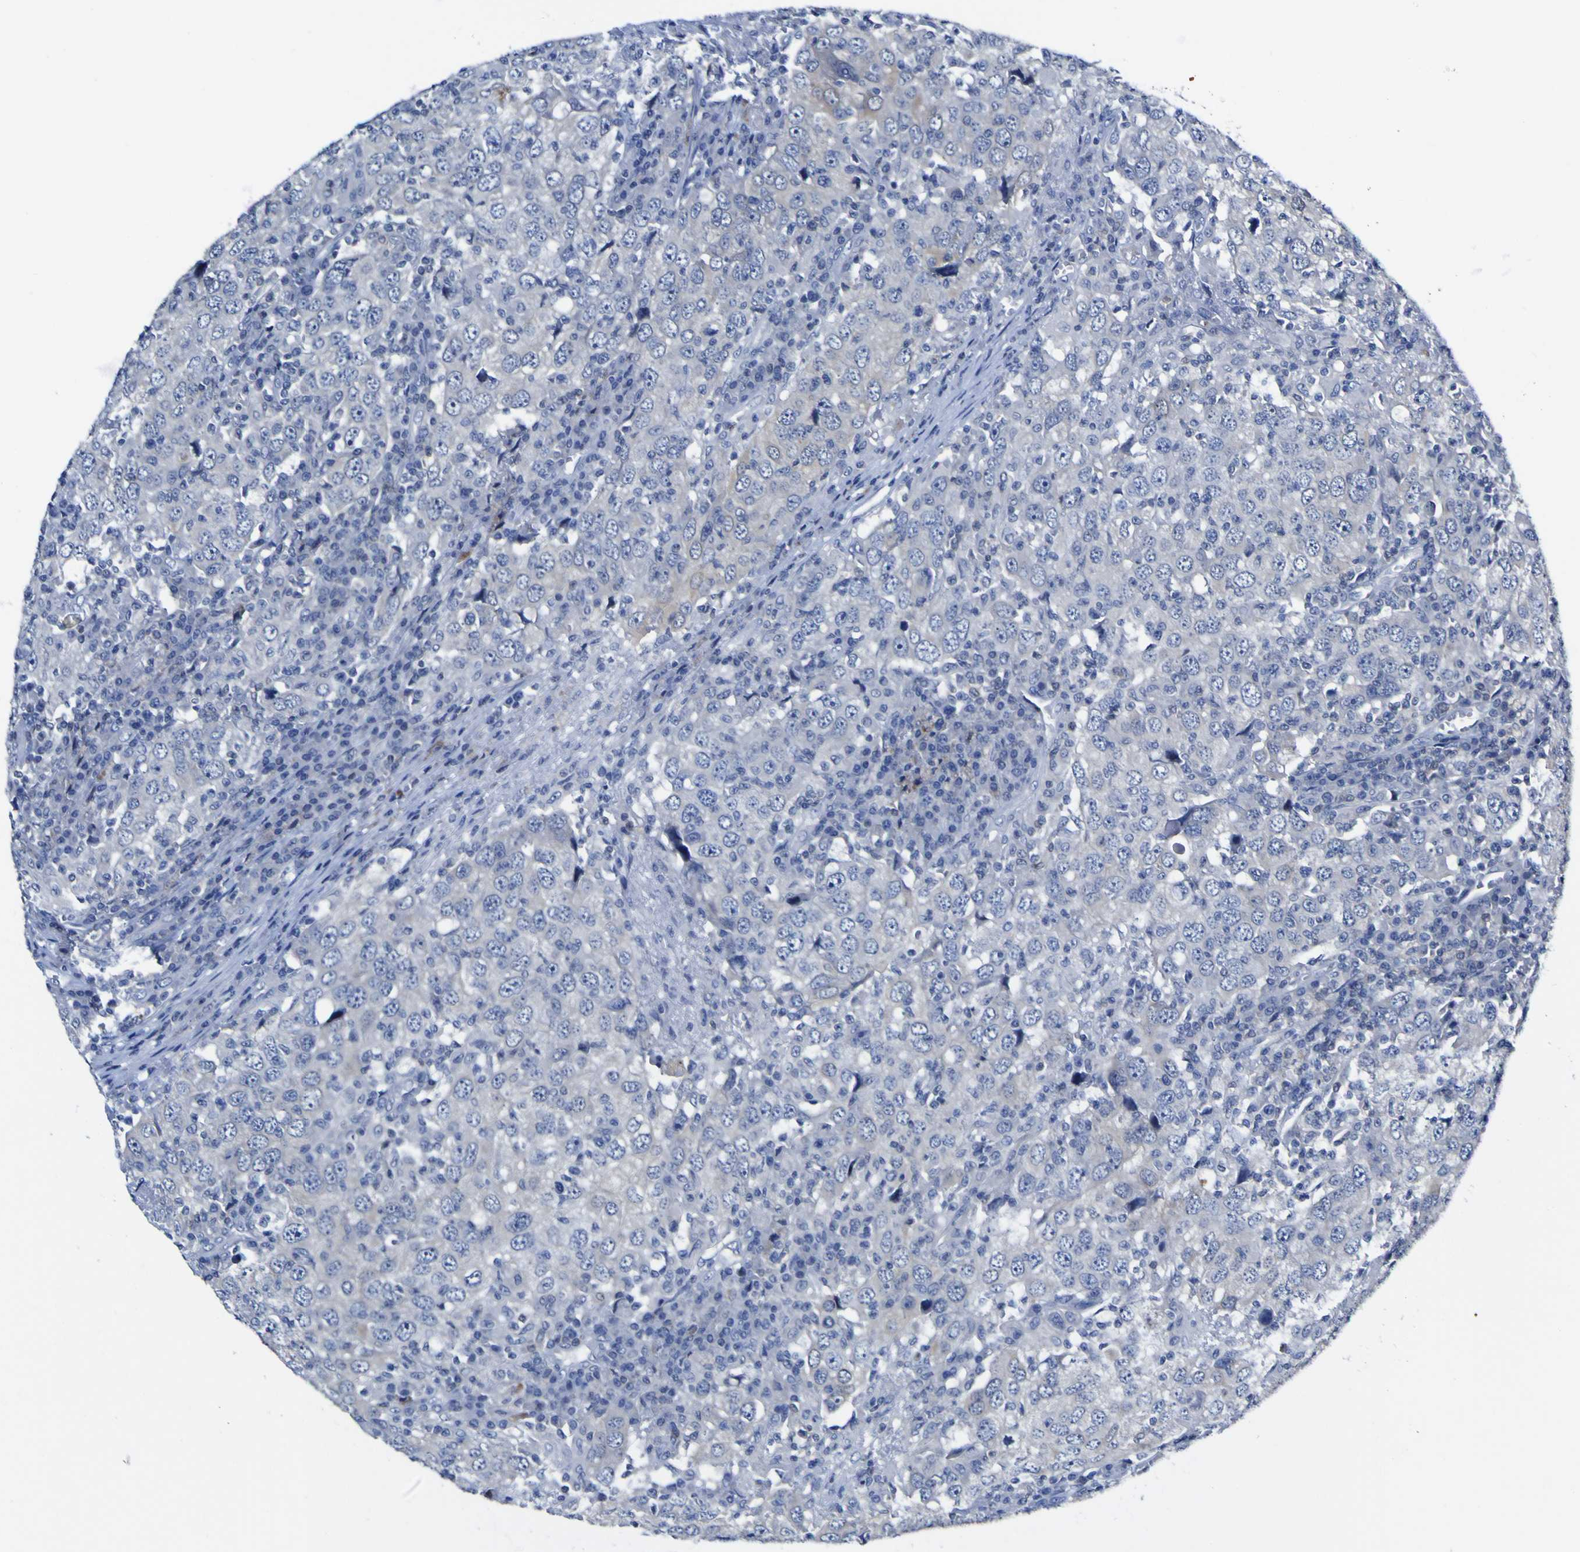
{"staining": {"intensity": "weak", "quantity": "<25%", "location": "cytoplasmic/membranous"}, "tissue": "head and neck cancer", "cell_type": "Tumor cells", "image_type": "cancer", "snomed": [{"axis": "morphology", "description": "Adenocarcinoma, NOS"}, {"axis": "topography", "description": "Salivary gland"}, {"axis": "topography", "description": "Head-Neck"}], "caption": "IHC of adenocarcinoma (head and neck) demonstrates no positivity in tumor cells.", "gene": "CASP6", "patient": {"sex": "female", "age": 65}}